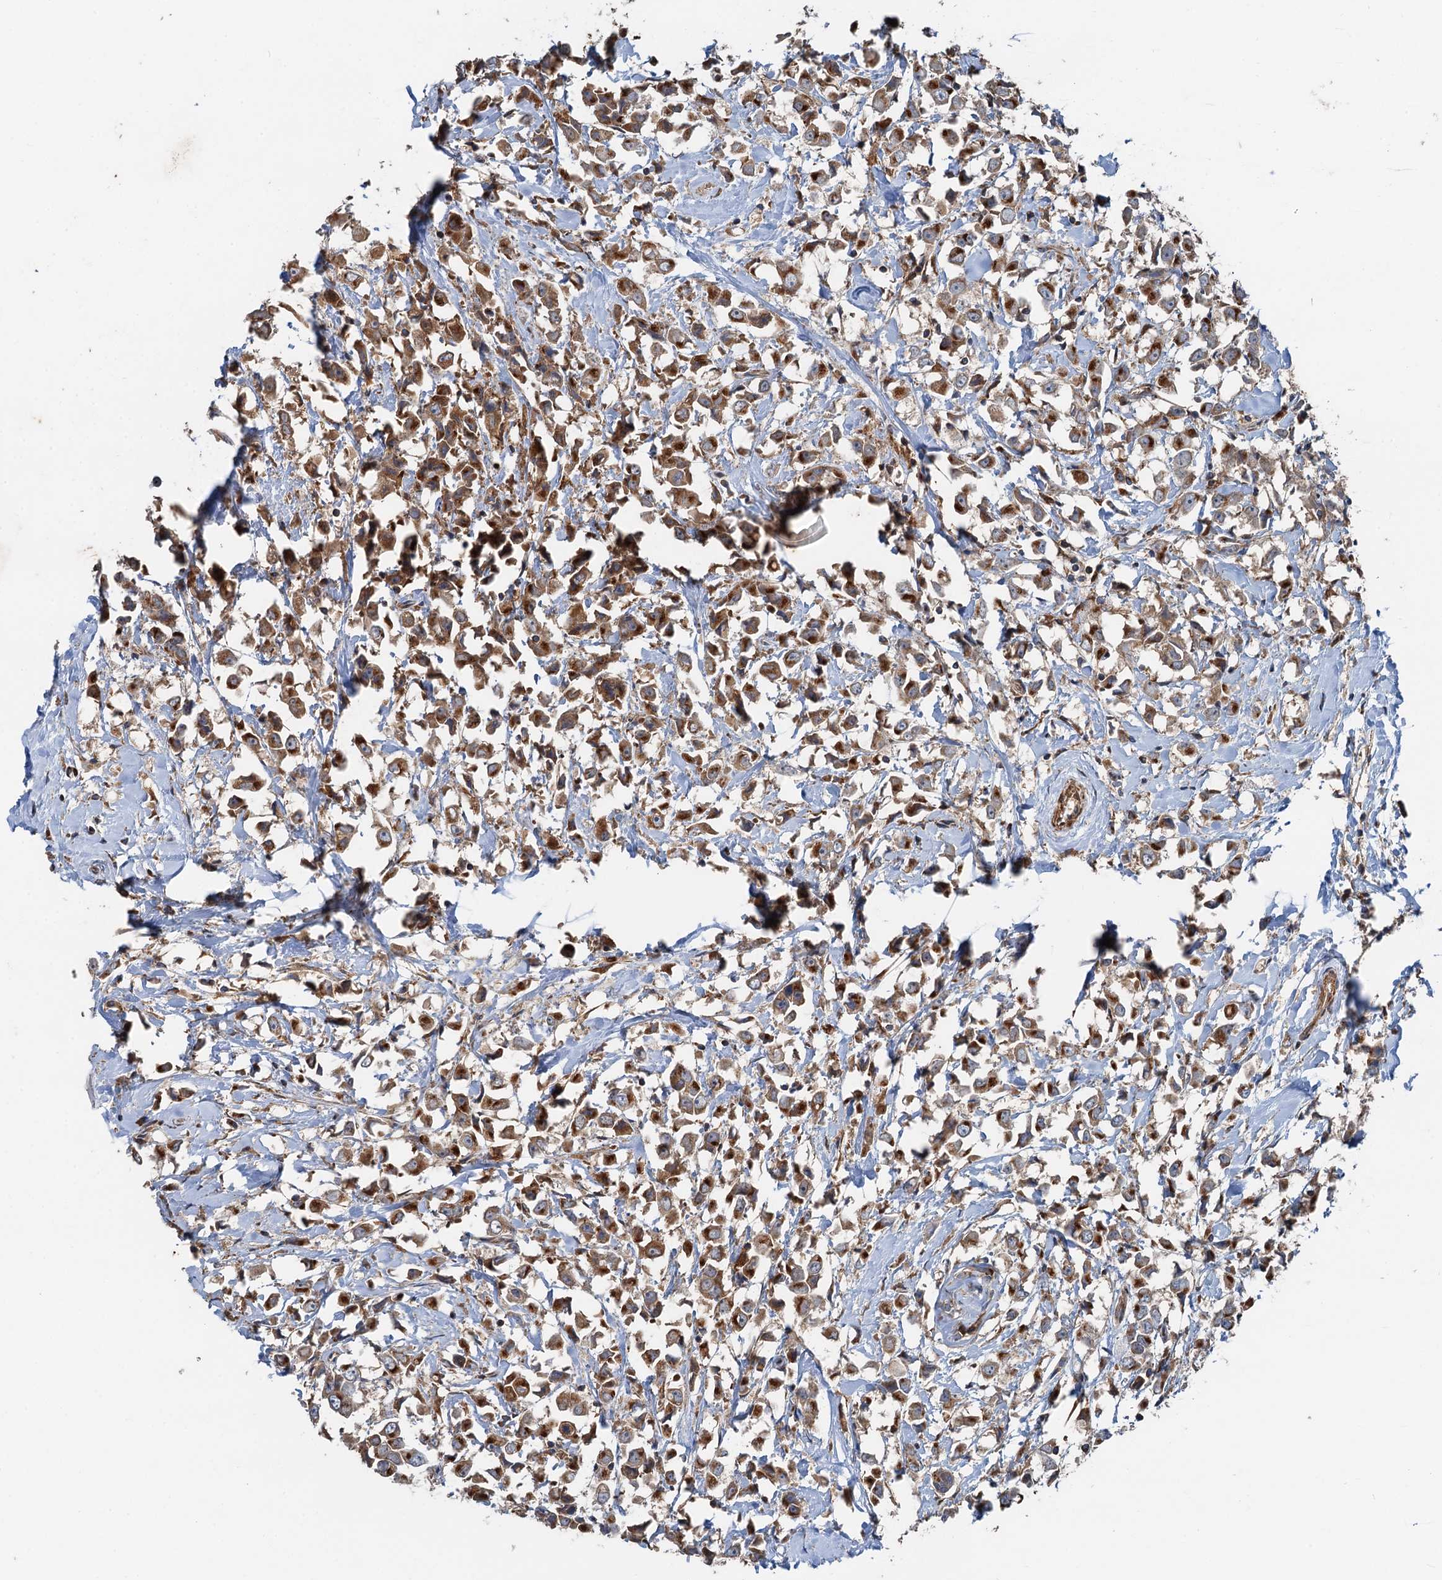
{"staining": {"intensity": "moderate", "quantity": ">75%", "location": "cytoplasmic/membranous"}, "tissue": "breast cancer", "cell_type": "Tumor cells", "image_type": "cancer", "snomed": [{"axis": "morphology", "description": "Duct carcinoma"}, {"axis": "topography", "description": "Breast"}], "caption": "A medium amount of moderate cytoplasmic/membranous expression is identified in approximately >75% of tumor cells in breast invasive ductal carcinoma tissue.", "gene": "ANKRD26", "patient": {"sex": "female", "age": 61}}